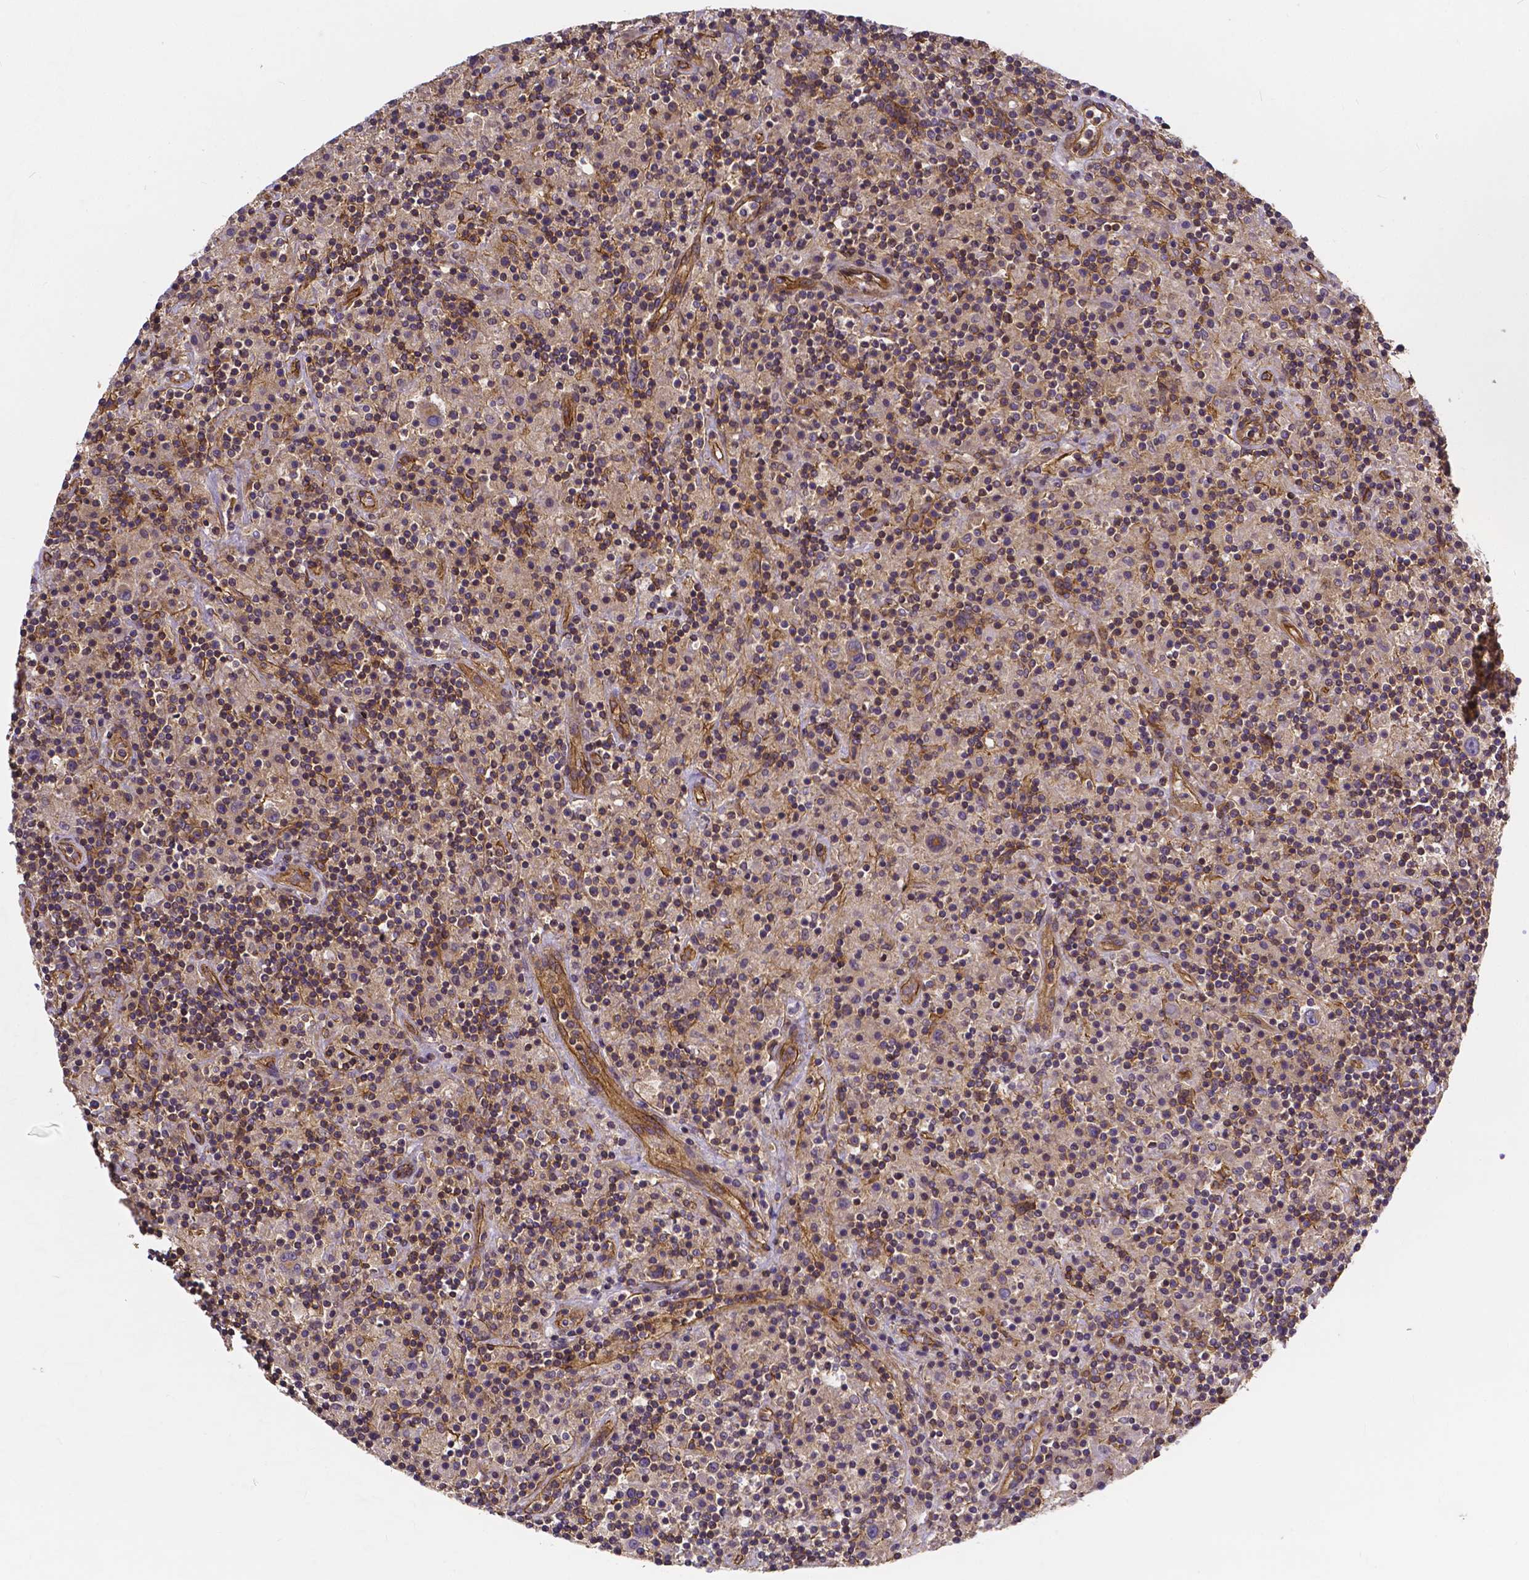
{"staining": {"intensity": "moderate", "quantity": ">75%", "location": "cytoplasmic/membranous"}, "tissue": "lymphoma", "cell_type": "Tumor cells", "image_type": "cancer", "snomed": [{"axis": "morphology", "description": "Hodgkin's disease, NOS"}, {"axis": "topography", "description": "Lymph node"}], "caption": "Protein staining of Hodgkin's disease tissue exhibits moderate cytoplasmic/membranous staining in about >75% of tumor cells. The staining is performed using DAB (3,3'-diaminobenzidine) brown chromogen to label protein expression. The nuclei are counter-stained blue using hematoxylin.", "gene": "CLINT1", "patient": {"sex": "male", "age": 70}}